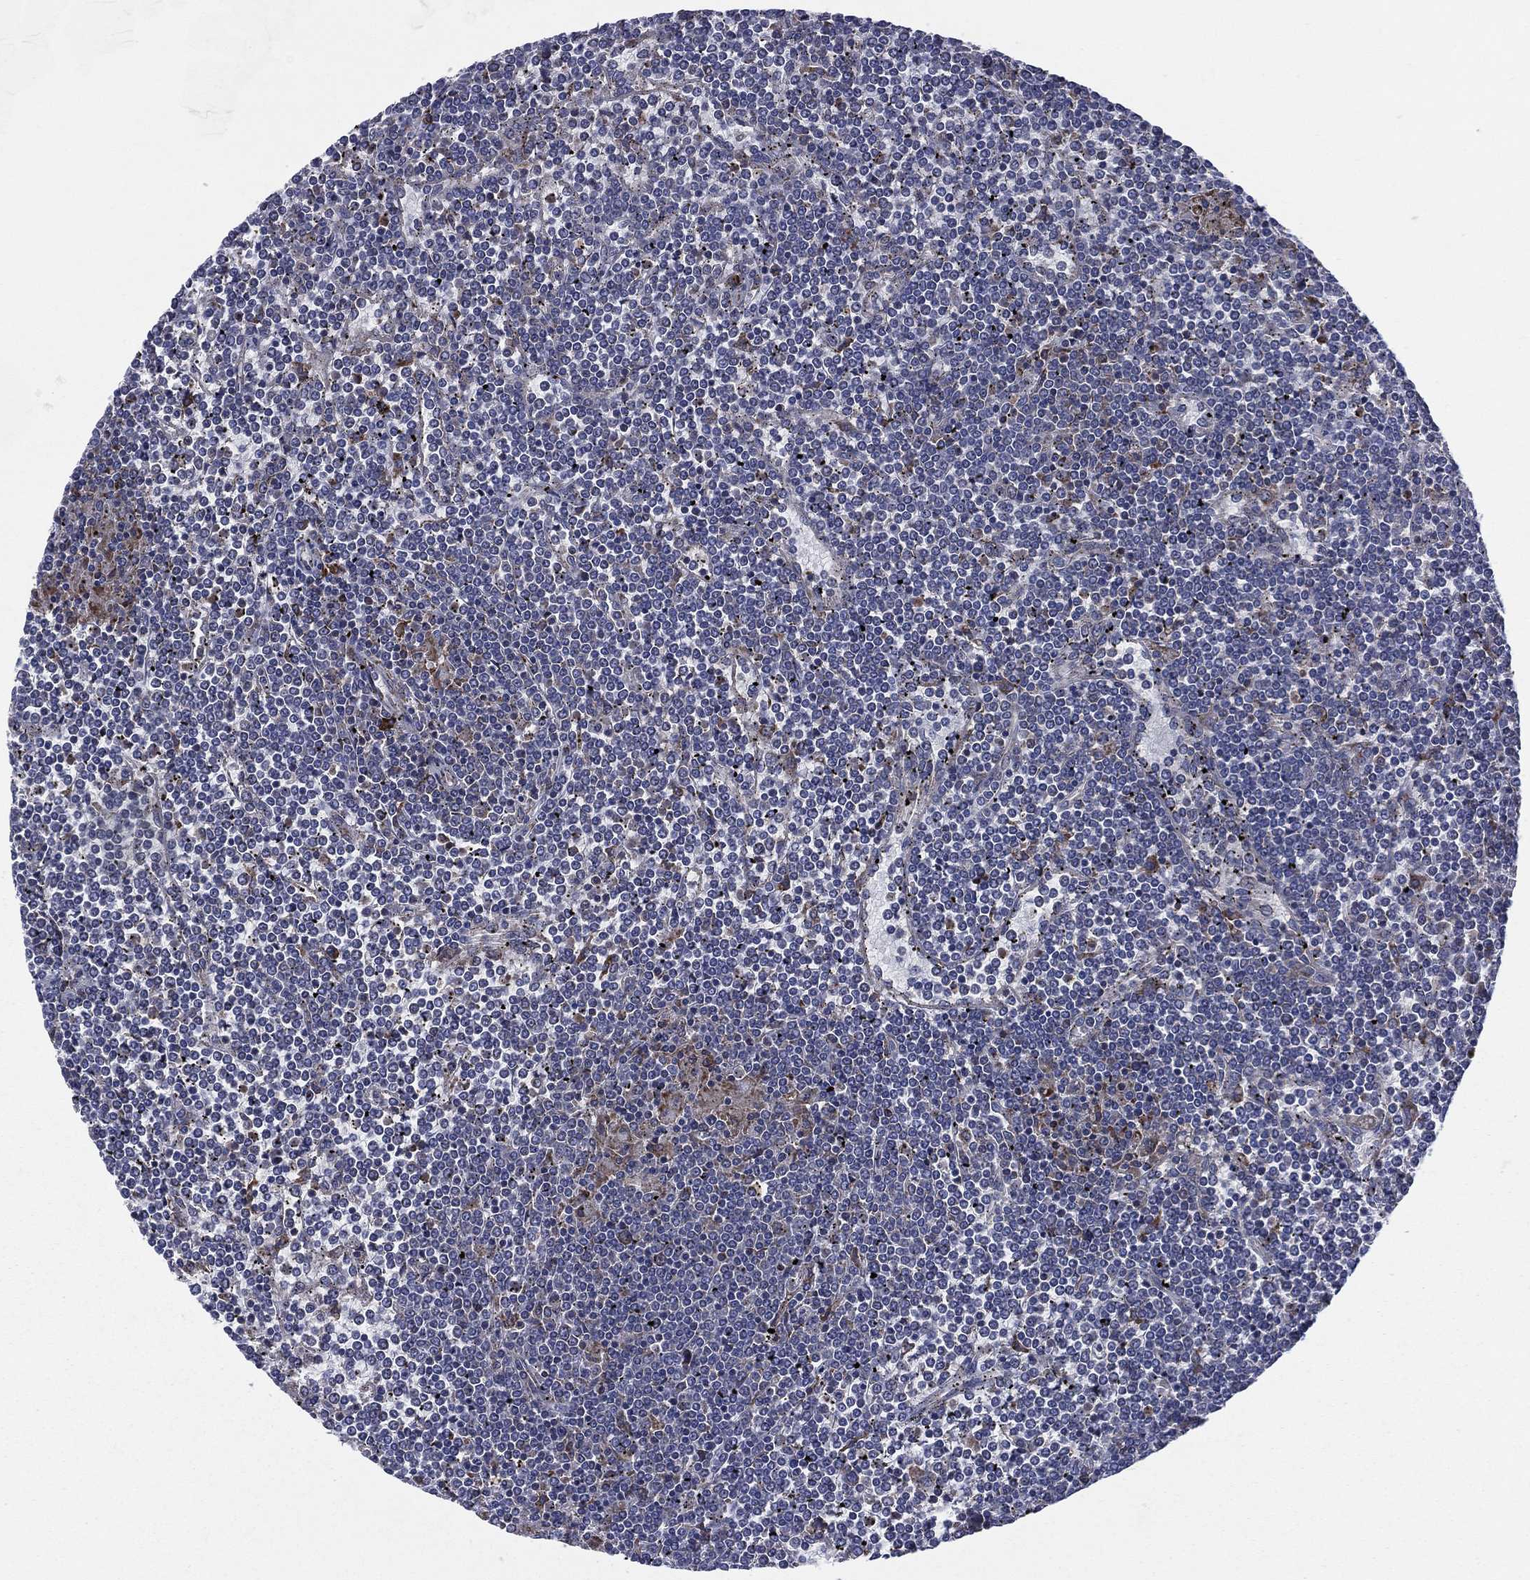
{"staining": {"intensity": "negative", "quantity": "none", "location": "none"}, "tissue": "lymphoma", "cell_type": "Tumor cells", "image_type": "cancer", "snomed": [{"axis": "morphology", "description": "Malignant lymphoma, non-Hodgkin's type, Low grade"}, {"axis": "topography", "description": "Spleen"}], "caption": "High power microscopy histopathology image of an IHC photomicrograph of lymphoma, revealing no significant staining in tumor cells. Brightfield microscopy of immunohistochemistry stained with DAB (brown) and hematoxylin (blue), captured at high magnification.", "gene": "CCDC159", "patient": {"sex": "female", "age": 19}}